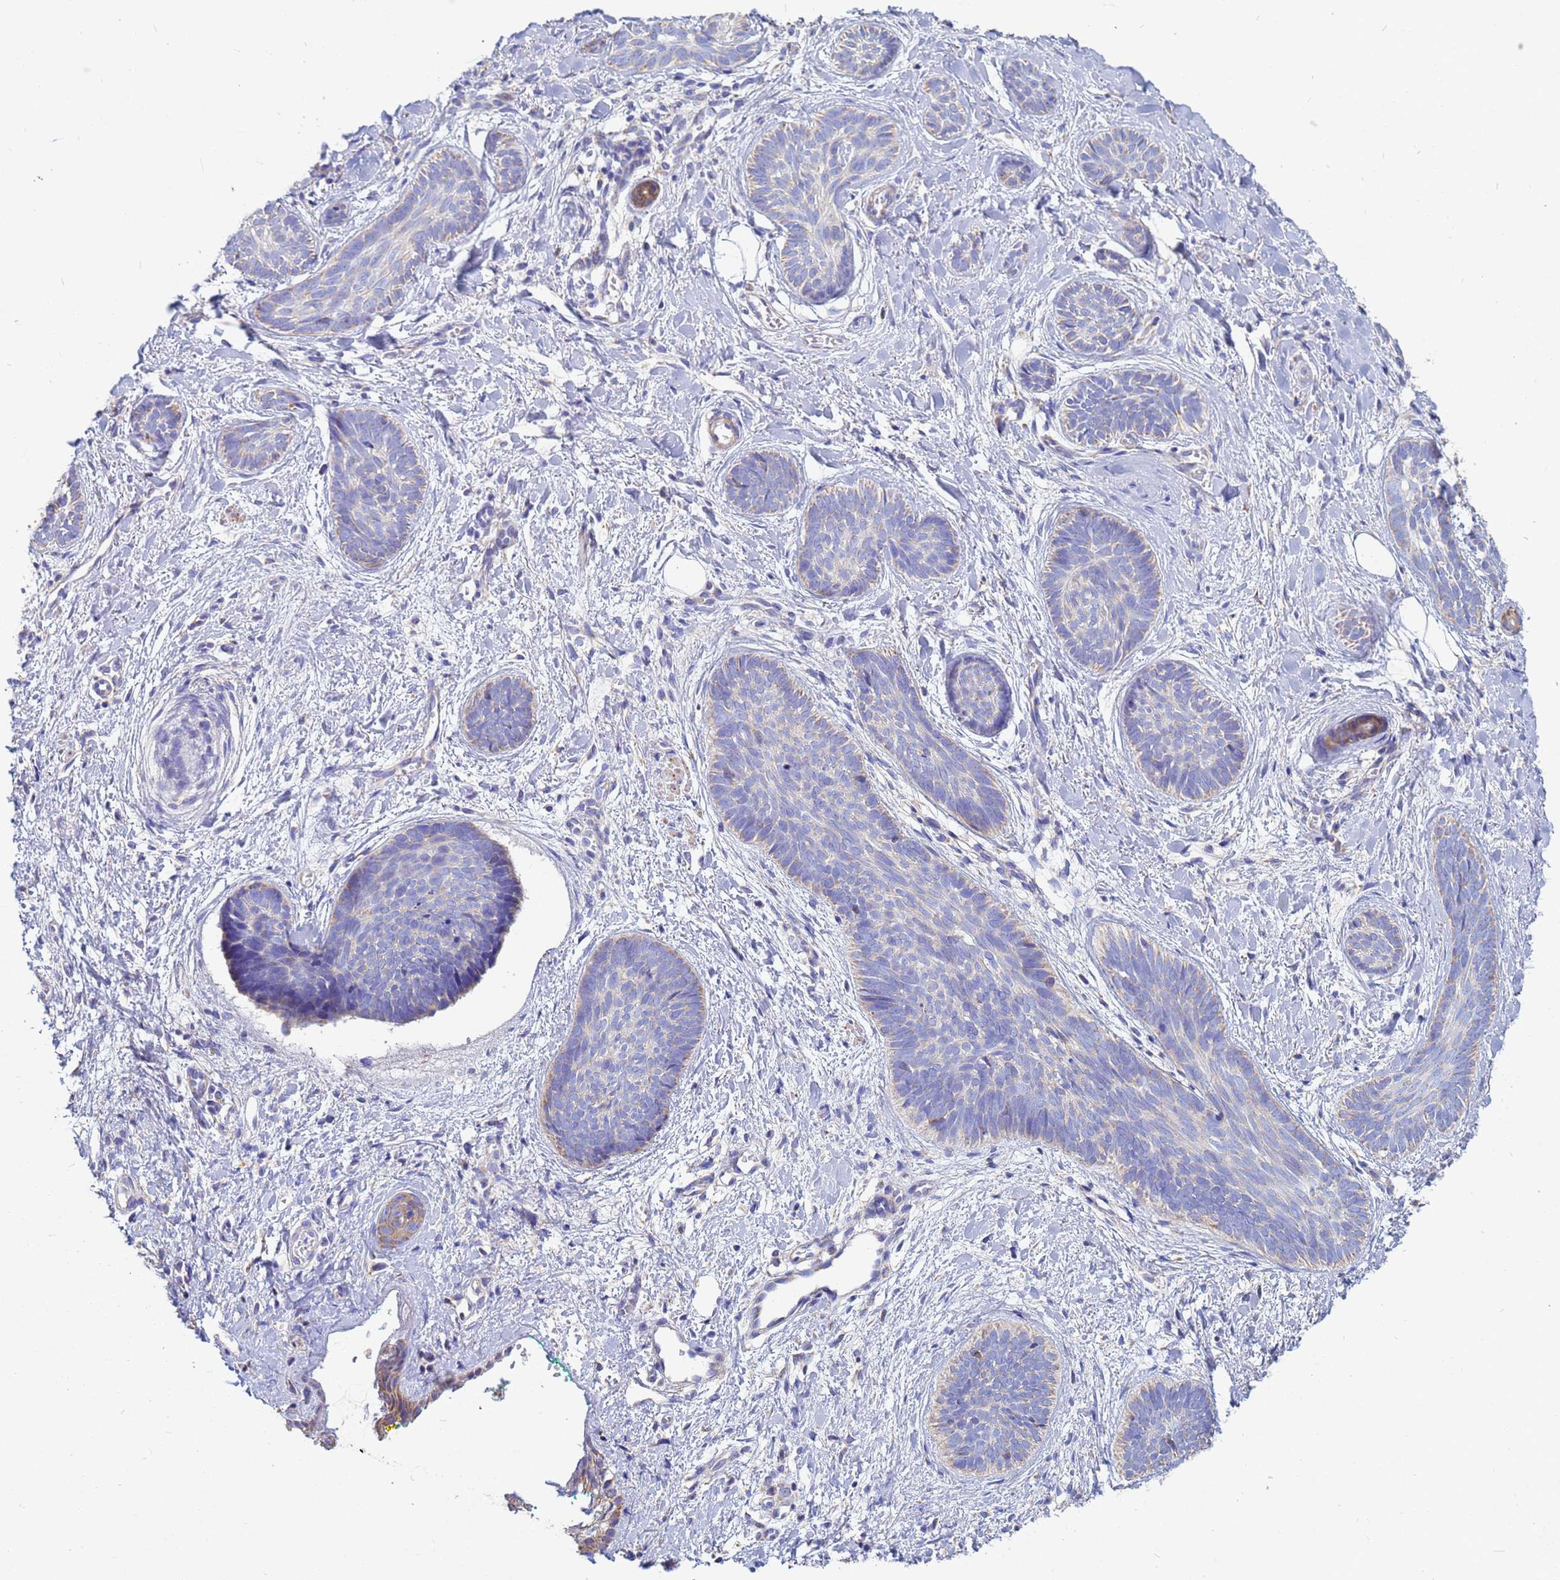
{"staining": {"intensity": "weak", "quantity": "<25%", "location": "cytoplasmic/membranous"}, "tissue": "skin cancer", "cell_type": "Tumor cells", "image_type": "cancer", "snomed": [{"axis": "morphology", "description": "Basal cell carcinoma"}, {"axis": "topography", "description": "Skin"}], "caption": "Tumor cells show no significant expression in basal cell carcinoma (skin).", "gene": "UQCRH", "patient": {"sex": "female", "age": 81}}